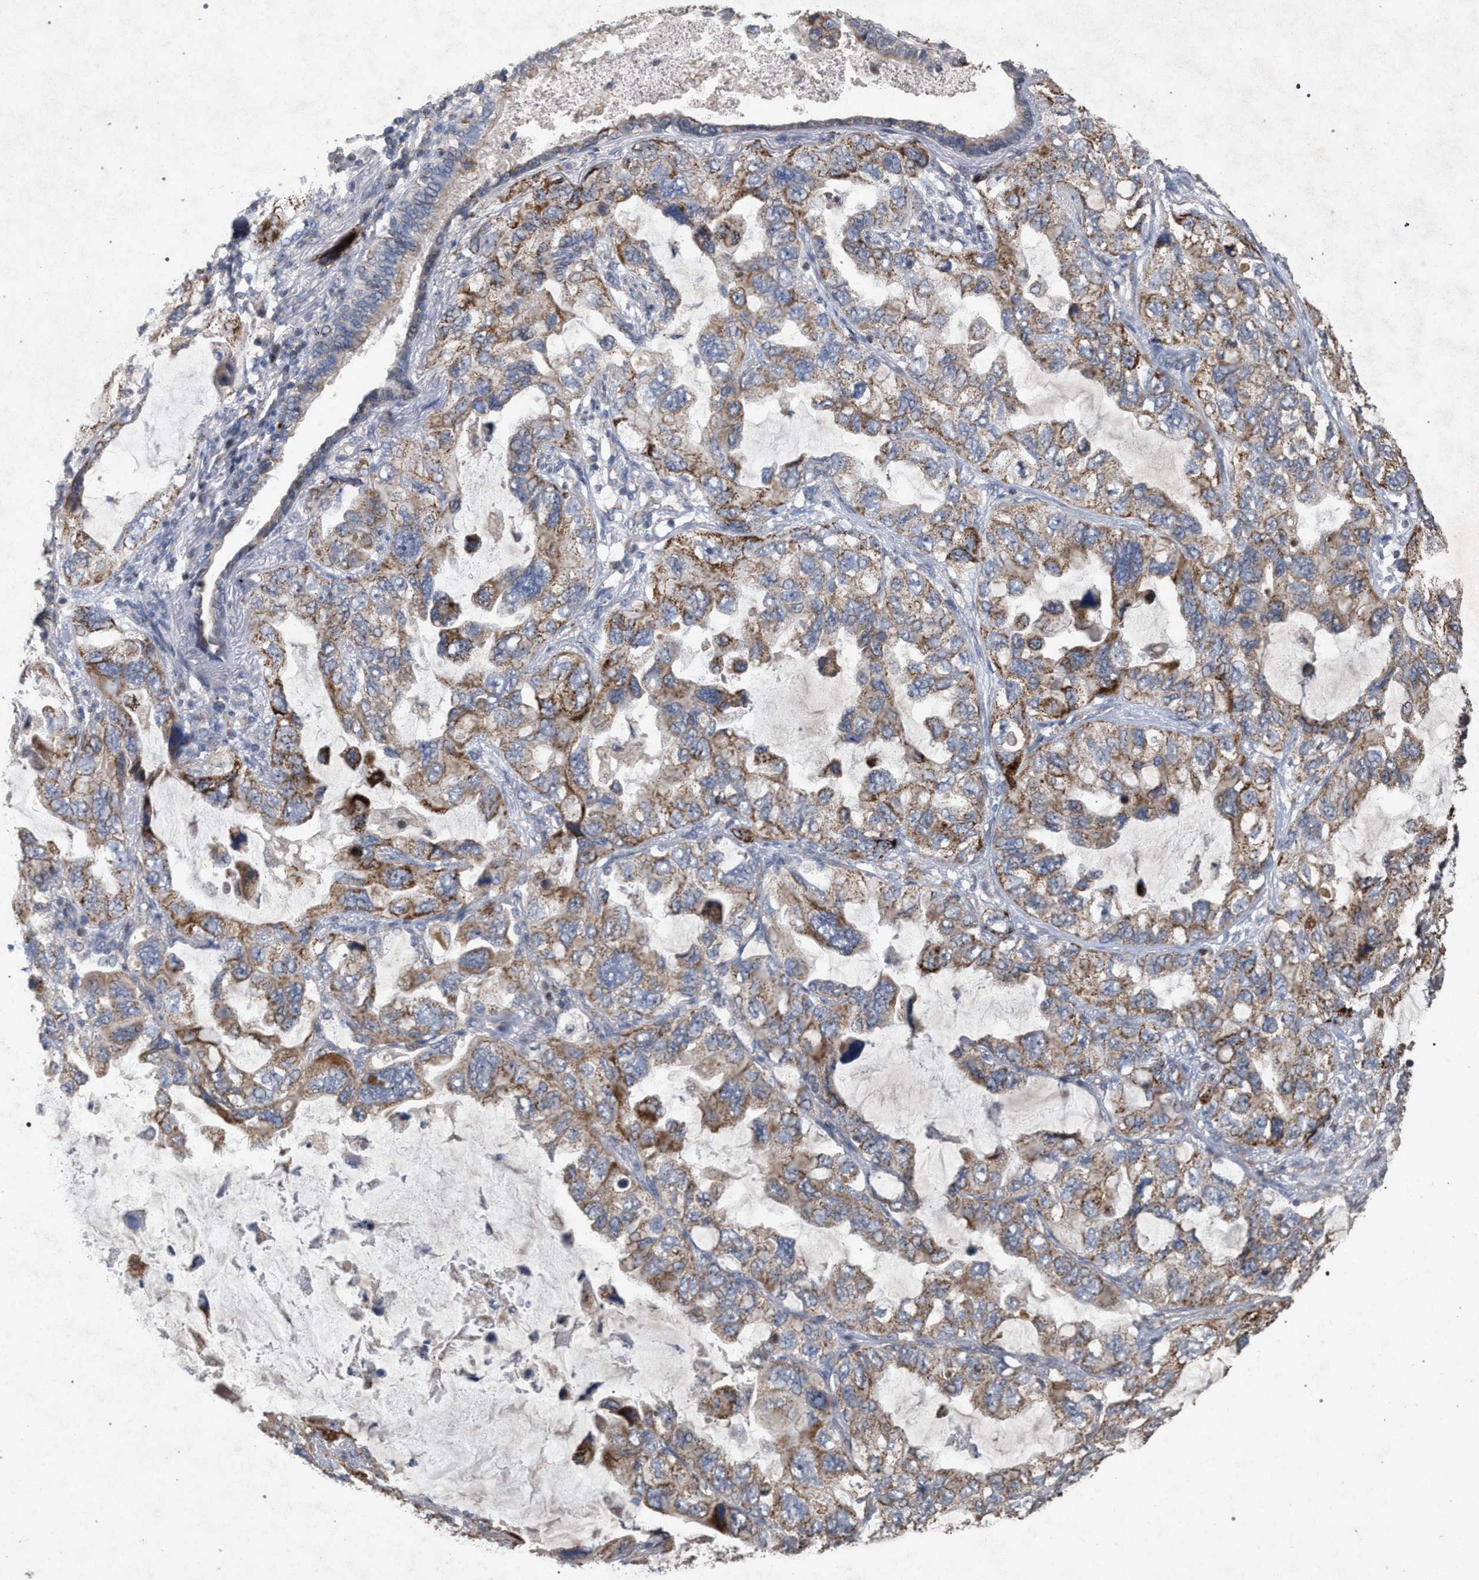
{"staining": {"intensity": "moderate", "quantity": ">75%", "location": "cytoplasmic/membranous"}, "tissue": "lung cancer", "cell_type": "Tumor cells", "image_type": "cancer", "snomed": [{"axis": "morphology", "description": "Squamous cell carcinoma, NOS"}, {"axis": "topography", "description": "Lung"}], "caption": "The photomicrograph demonstrates staining of lung squamous cell carcinoma, revealing moderate cytoplasmic/membranous protein expression (brown color) within tumor cells.", "gene": "PKD2L1", "patient": {"sex": "female", "age": 73}}